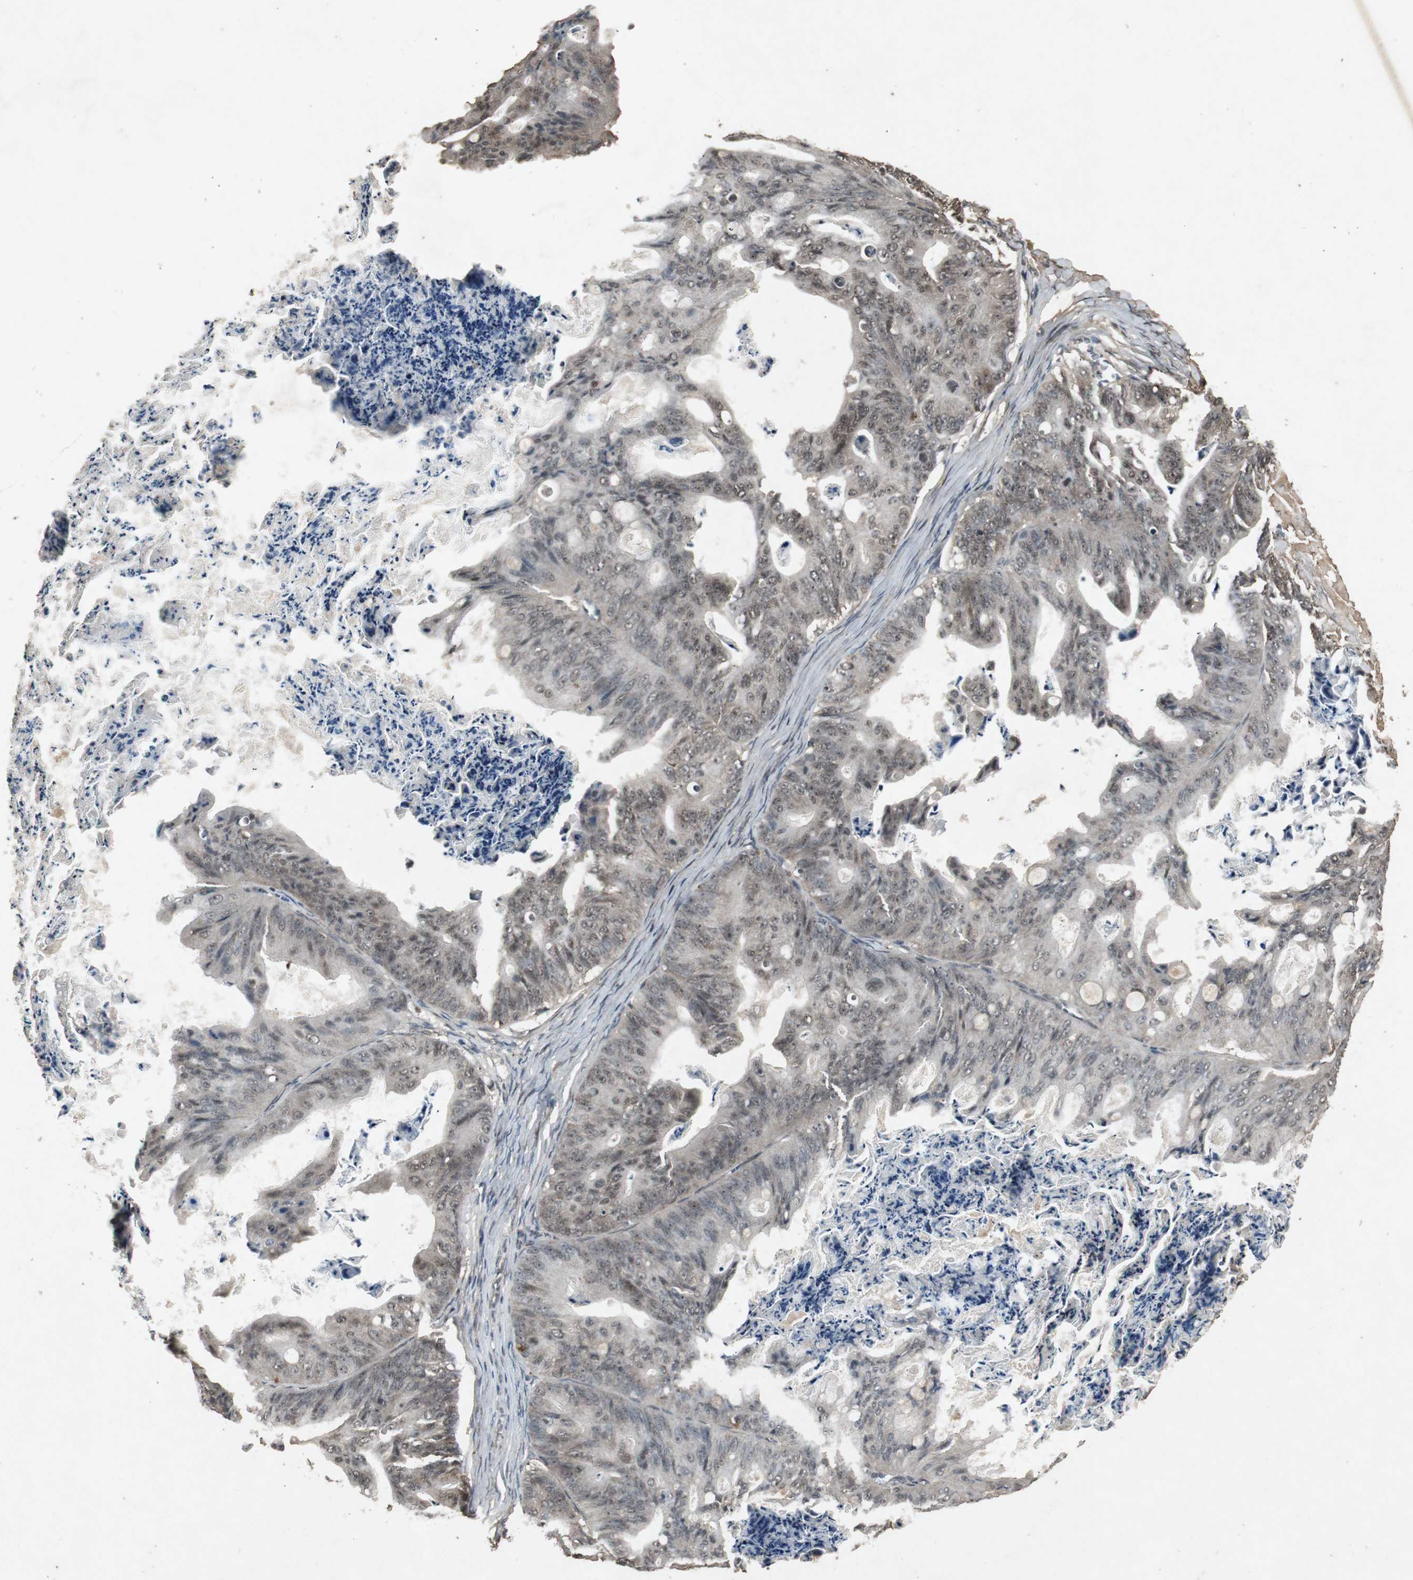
{"staining": {"intensity": "moderate", "quantity": ">75%", "location": "cytoplasmic/membranous,nuclear"}, "tissue": "ovarian cancer", "cell_type": "Tumor cells", "image_type": "cancer", "snomed": [{"axis": "morphology", "description": "Cystadenocarcinoma, mucinous, NOS"}, {"axis": "topography", "description": "Ovary"}], "caption": "A high-resolution micrograph shows immunohistochemistry (IHC) staining of ovarian cancer, which displays moderate cytoplasmic/membranous and nuclear expression in about >75% of tumor cells.", "gene": "EMX1", "patient": {"sex": "female", "age": 36}}